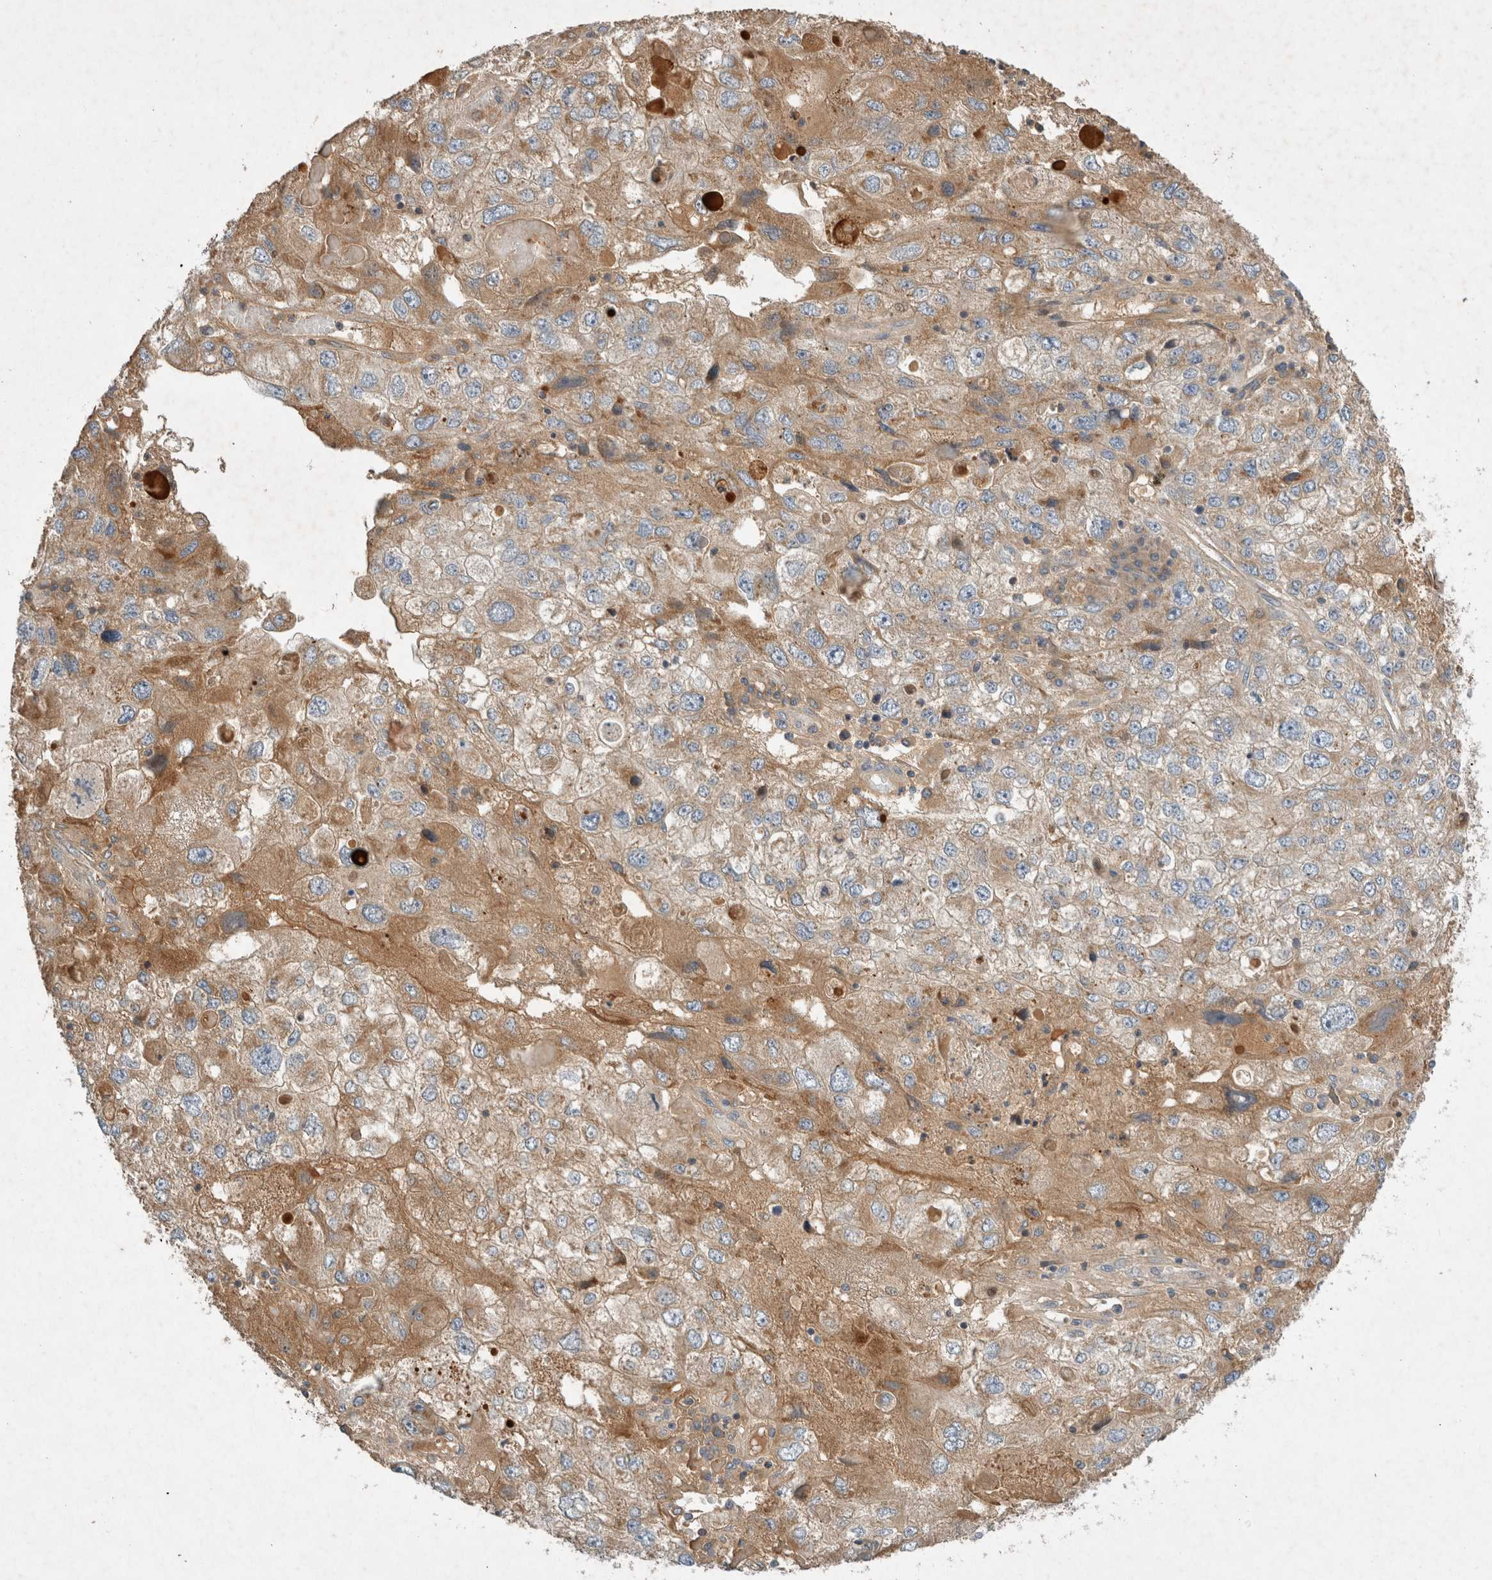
{"staining": {"intensity": "weak", "quantity": "25%-75%", "location": "cytoplasmic/membranous"}, "tissue": "endometrial cancer", "cell_type": "Tumor cells", "image_type": "cancer", "snomed": [{"axis": "morphology", "description": "Adenocarcinoma, NOS"}, {"axis": "topography", "description": "Endometrium"}], "caption": "Weak cytoplasmic/membranous protein positivity is identified in approximately 25%-75% of tumor cells in endometrial cancer.", "gene": "ARMC9", "patient": {"sex": "female", "age": 49}}